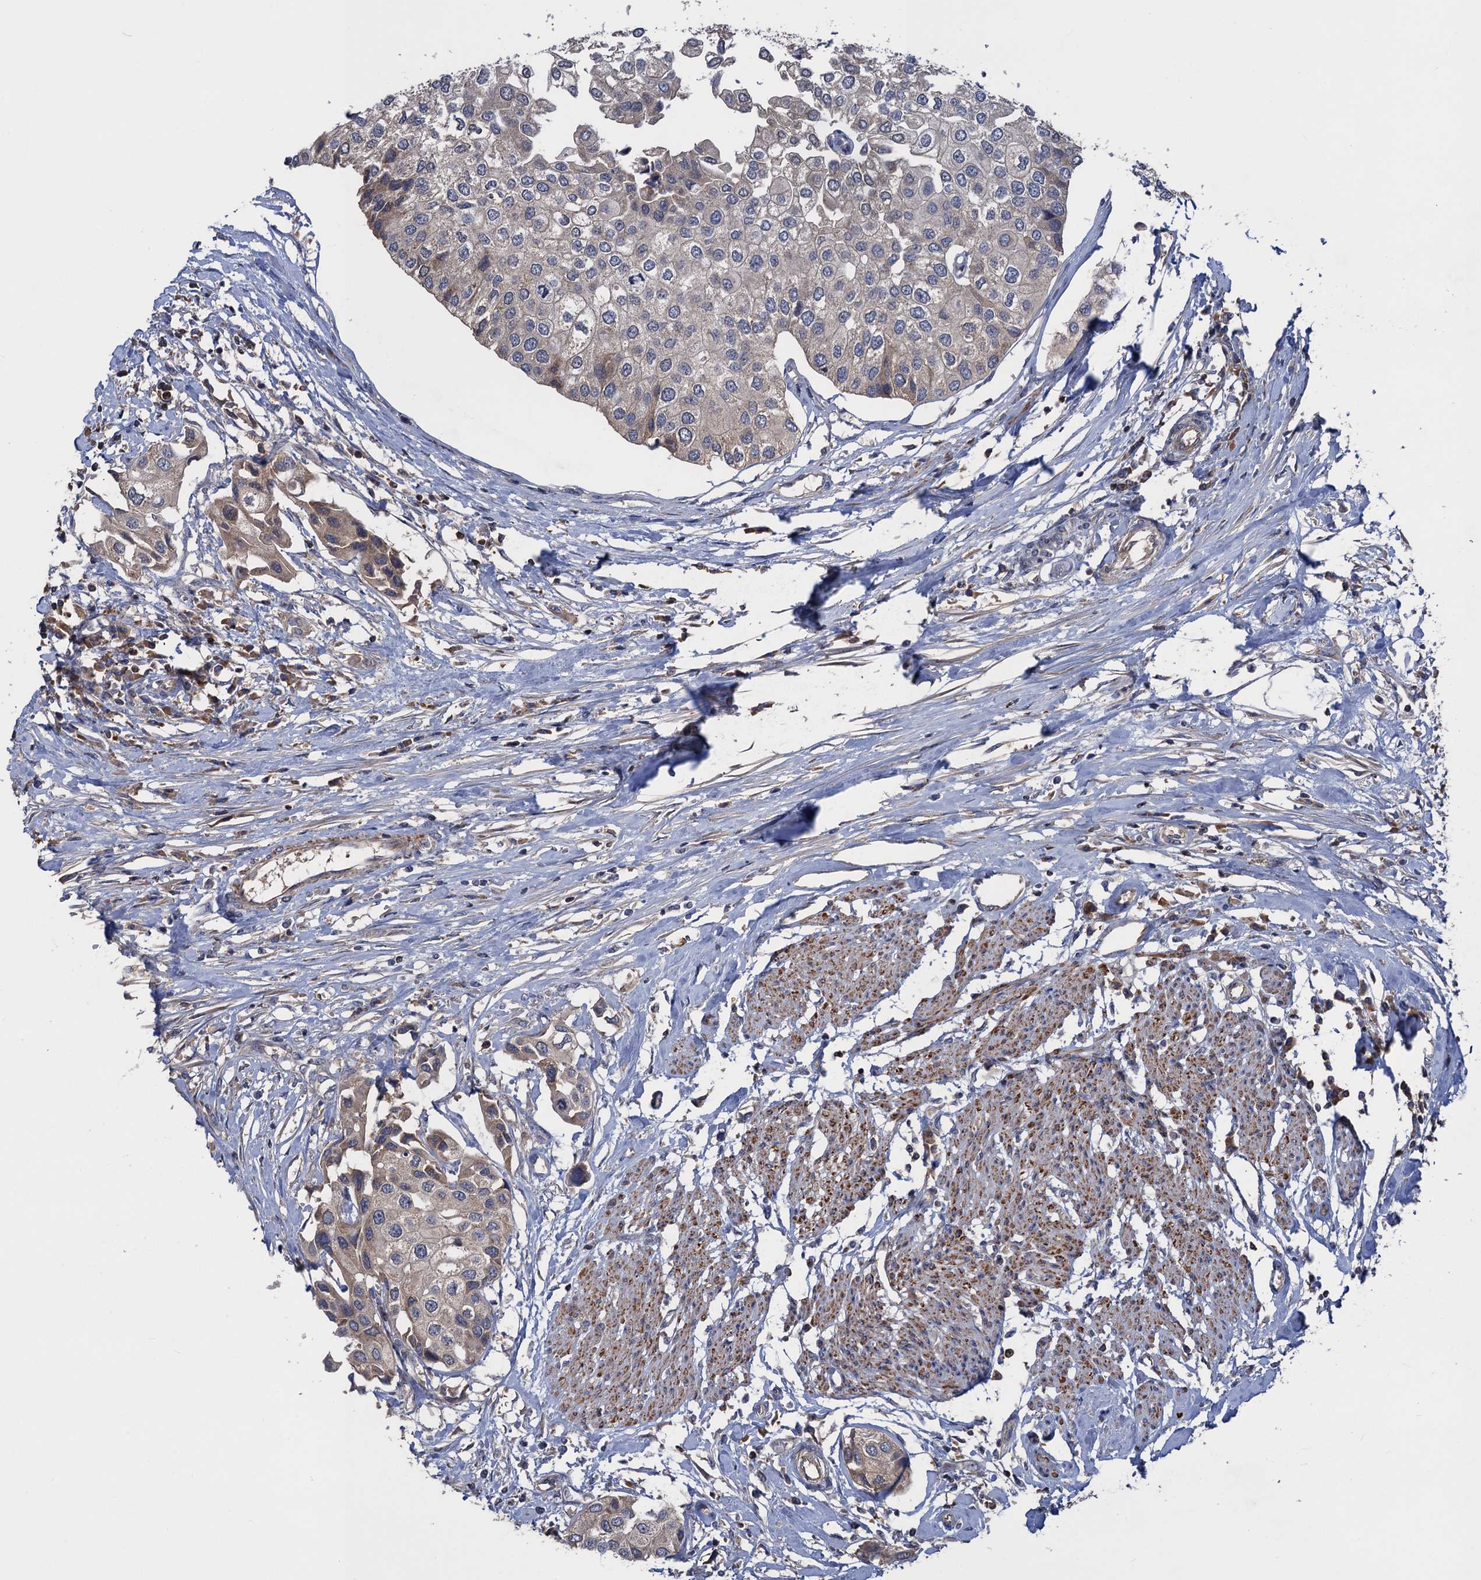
{"staining": {"intensity": "weak", "quantity": "<25%", "location": "cytoplasmic/membranous"}, "tissue": "urothelial cancer", "cell_type": "Tumor cells", "image_type": "cancer", "snomed": [{"axis": "morphology", "description": "Urothelial carcinoma, High grade"}, {"axis": "topography", "description": "Urinary bladder"}], "caption": "High magnification brightfield microscopy of urothelial carcinoma (high-grade) stained with DAB (3,3'-diaminobenzidine) (brown) and counterstained with hematoxylin (blue): tumor cells show no significant positivity.", "gene": "DGKA", "patient": {"sex": "male", "age": 64}}